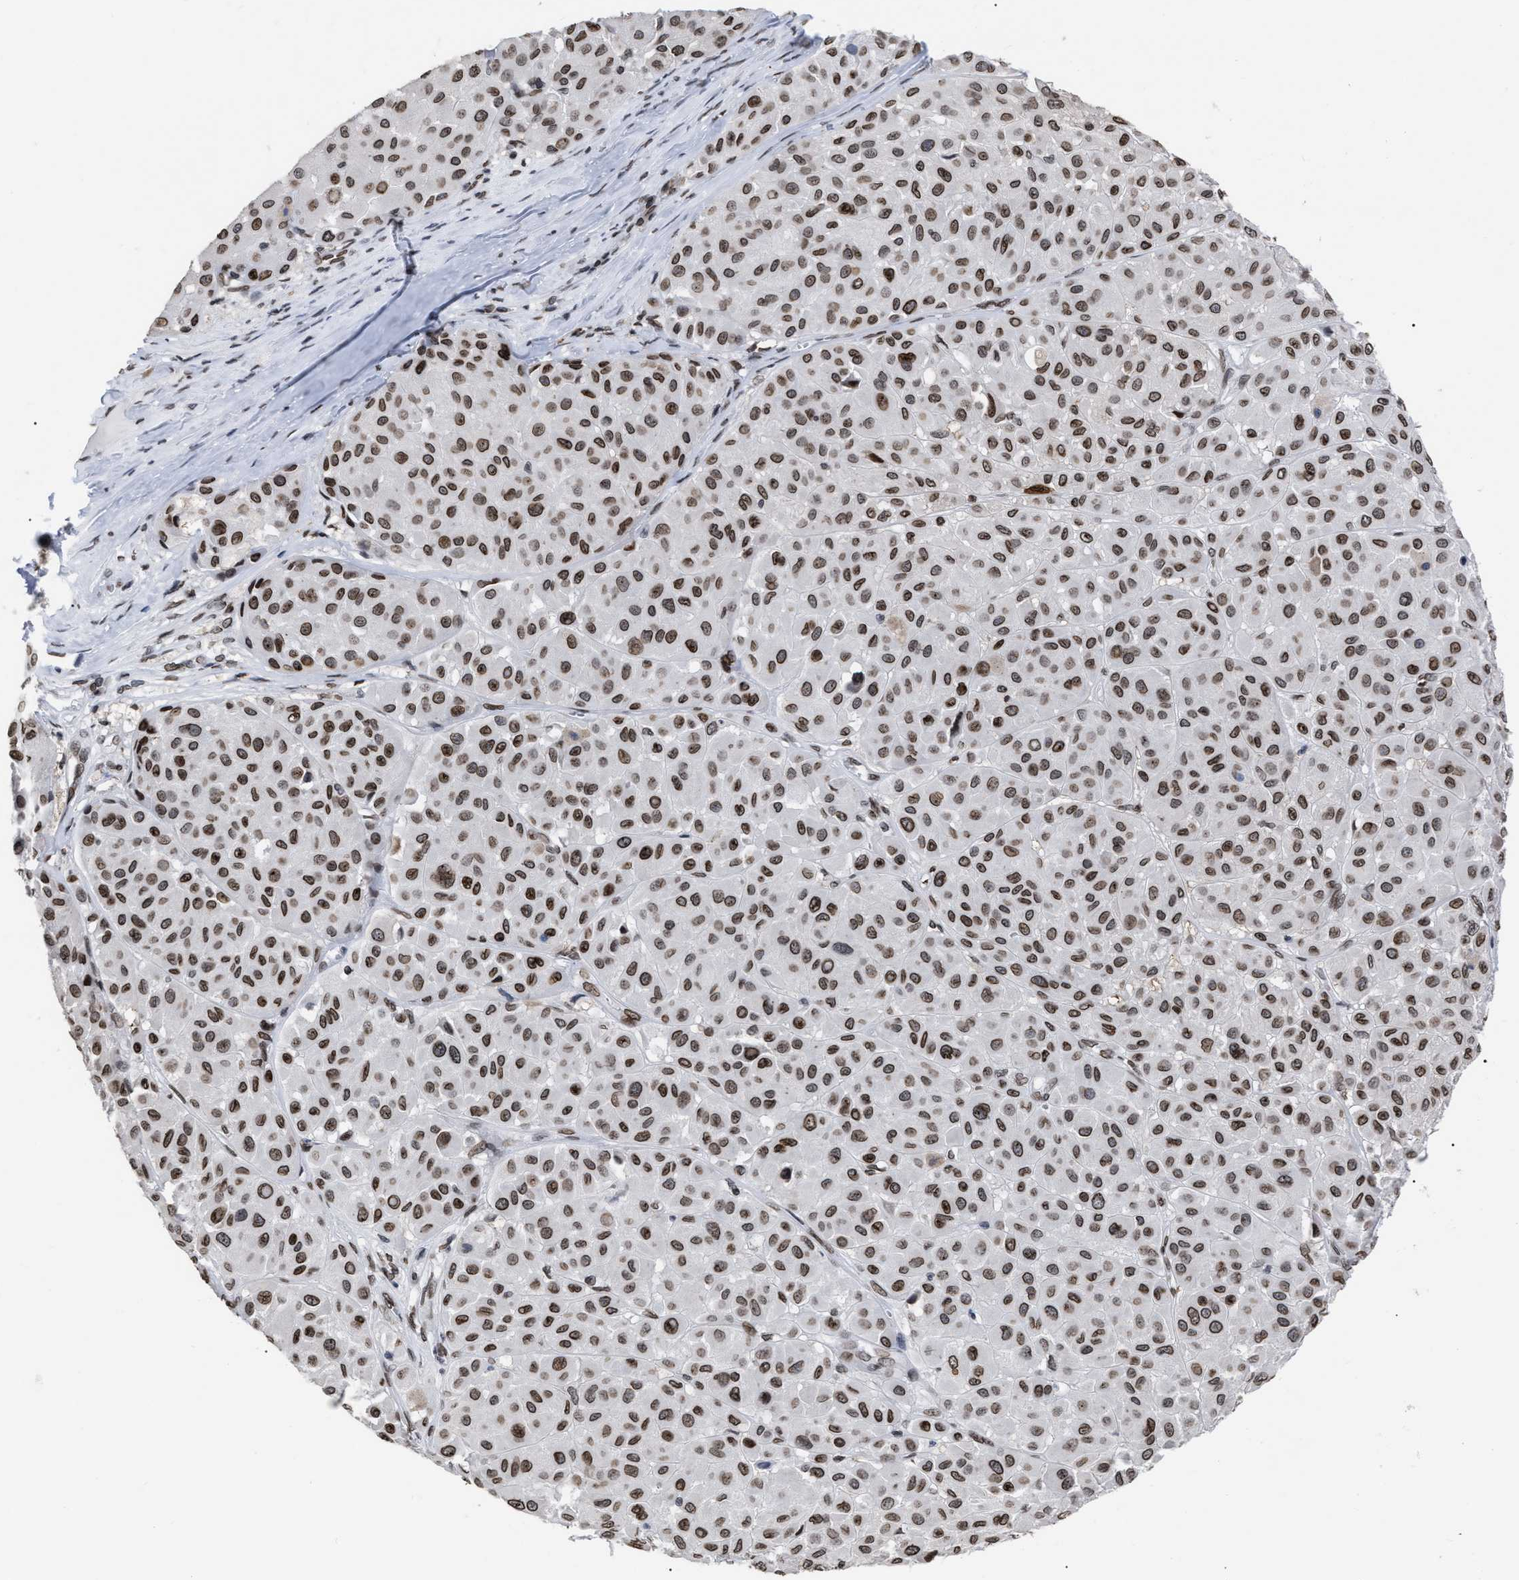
{"staining": {"intensity": "moderate", "quantity": ">75%", "location": "cytoplasmic/membranous,nuclear"}, "tissue": "melanoma", "cell_type": "Tumor cells", "image_type": "cancer", "snomed": [{"axis": "morphology", "description": "Malignant melanoma, Metastatic site"}, {"axis": "topography", "description": "Soft tissue"}], "caption": "High-magnification brightfield microscopy of melanoma stained with DAB (brown) and counterstained with hematoxylin (blue). tumor cells exhibit moderate cytoplasmic/membranous and nuclear staining is appreciated in approximately>75% of cells.", "gene": "TPR", "patient": {"sex": "male", "age": 41}}